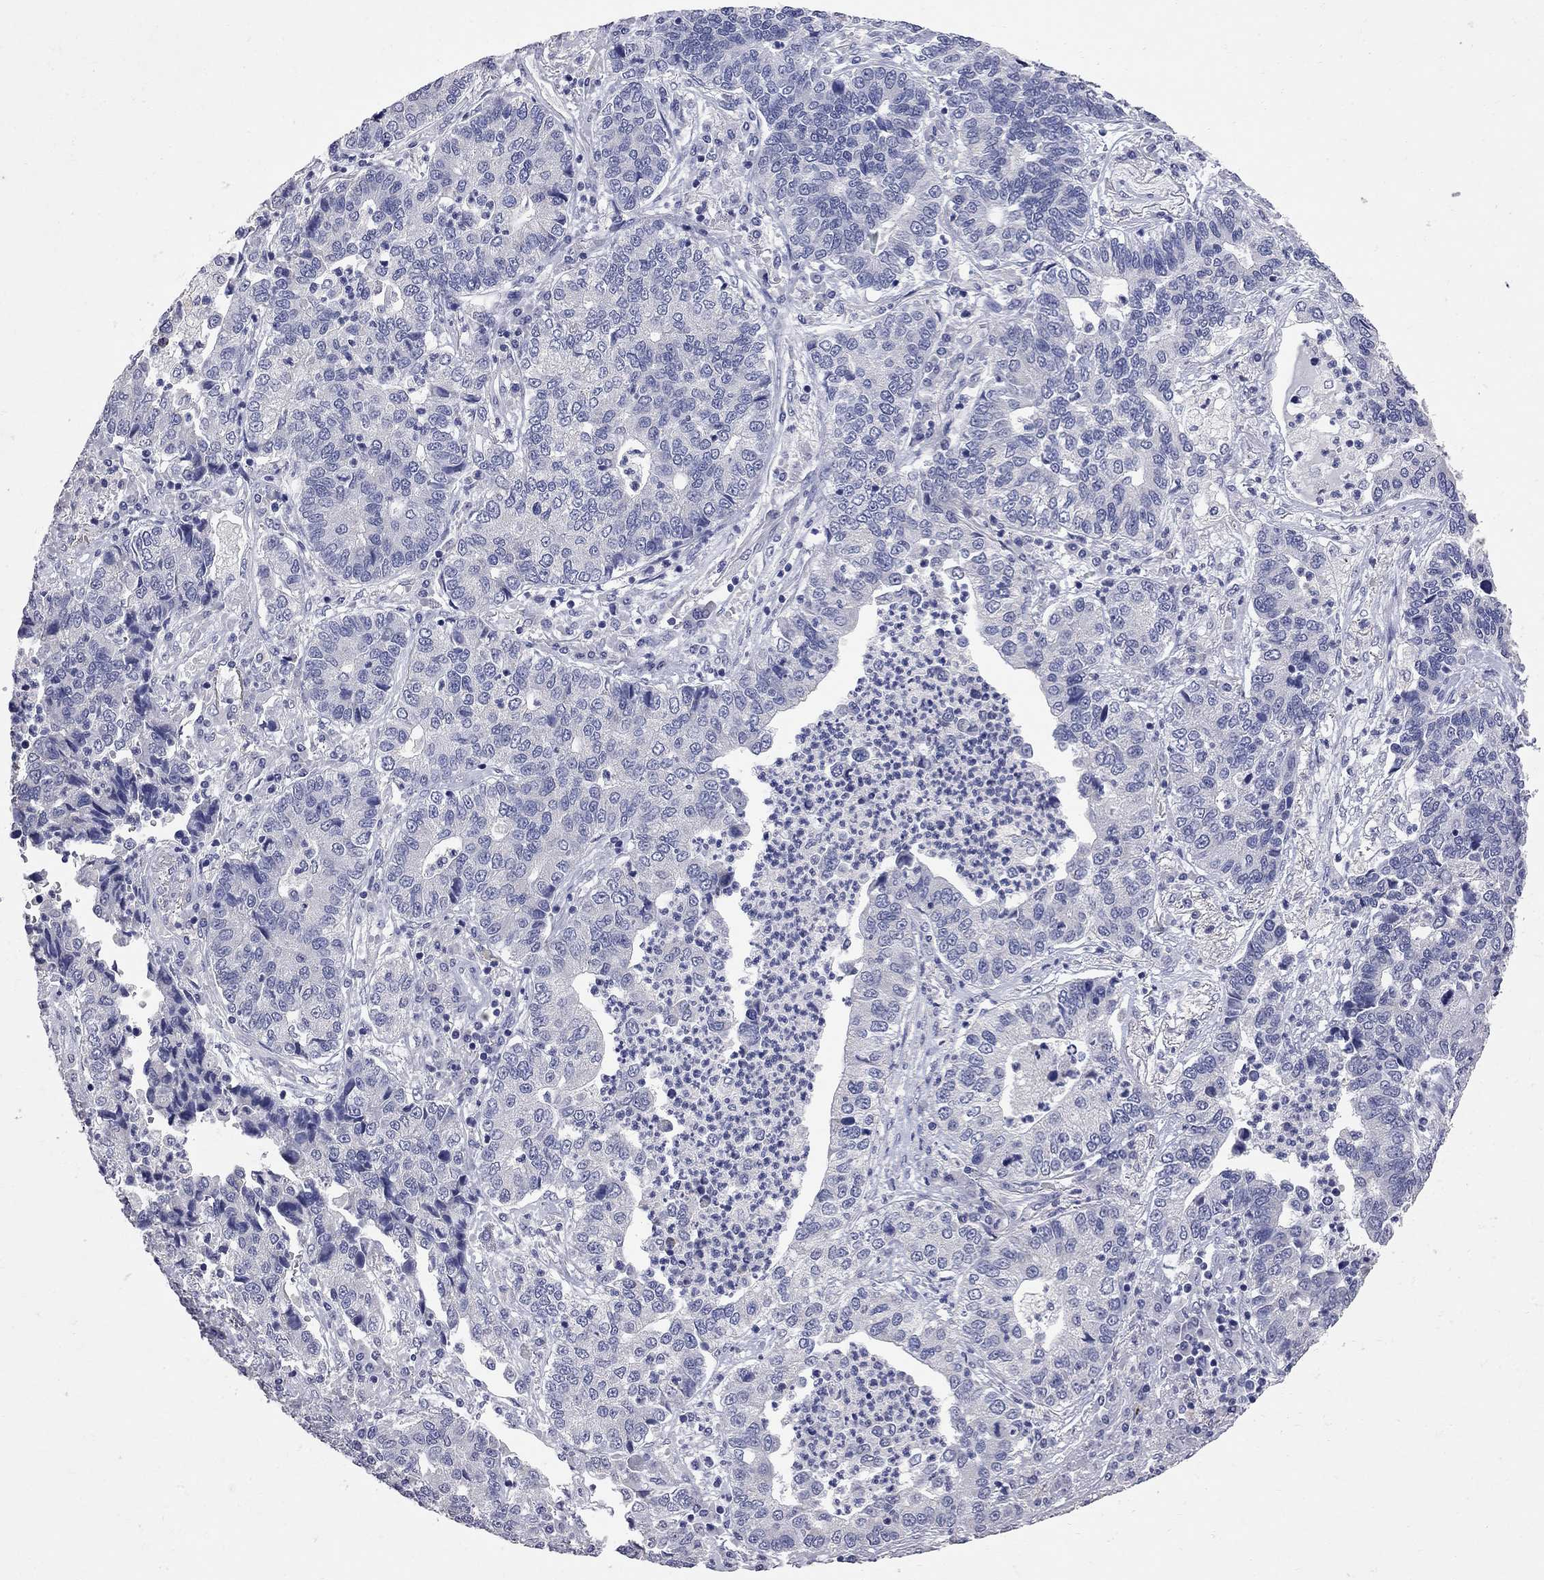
{"staining": {"intensity": "negative", "quantity": "none", "location": "none"}, "tissue": "lung cancer", "cell_type": "Tumor cells", "image_type": "cancer", "snomed": [{"axis": "morphology", "description": "Adenocarcinoma, NOS"}, {"axis": "topography", "description": "Lung"}], "caption": "Human lung cancer stained for a protein using immunohistochemistry (IHC) demonstrates no expression in tumor cells.", "gene": "NOS2", "patient": {"sex": "female", "age": 57}}